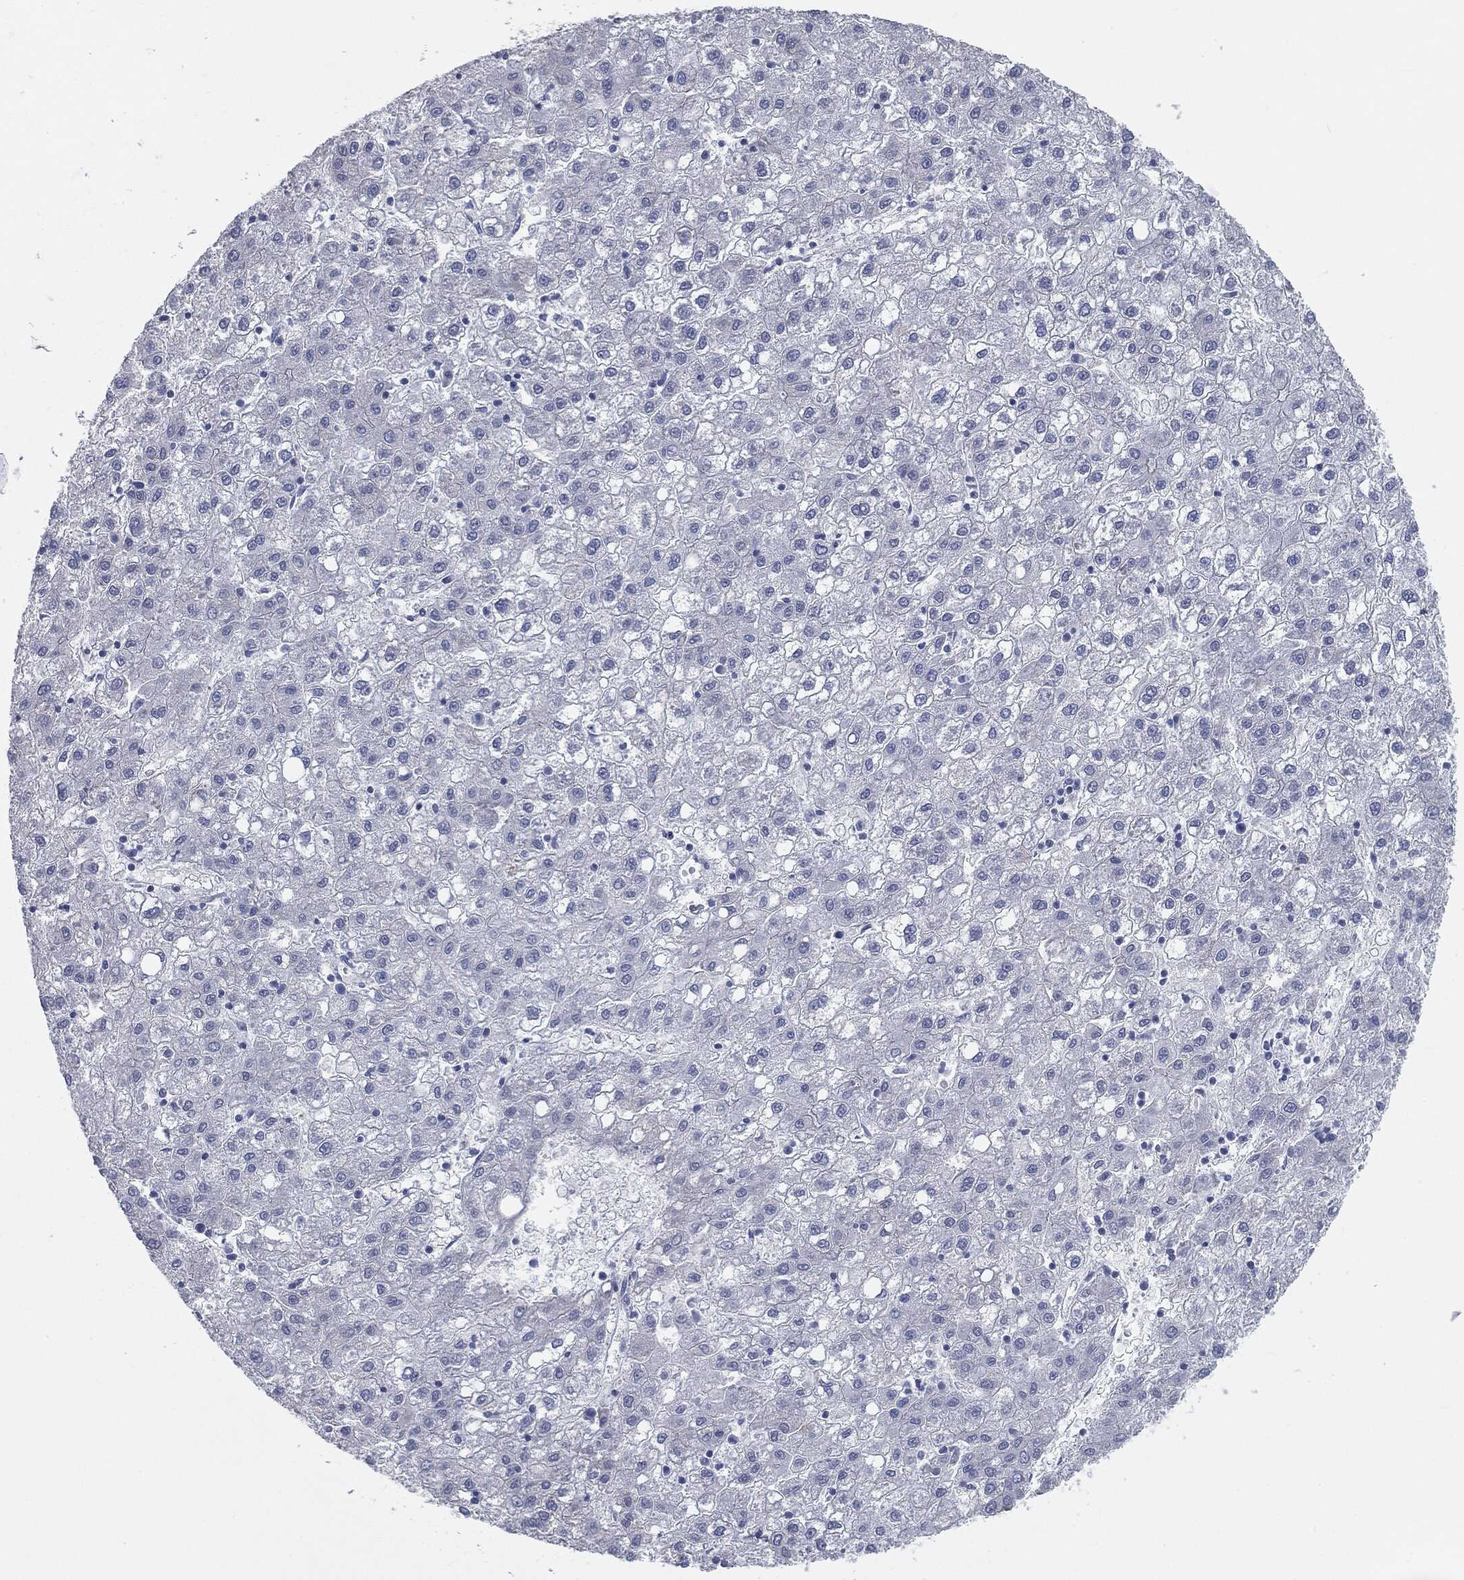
{"staining": {"intensity": "negative", "quantity": "none", "location": "none"}, "tissue": "liver cancer", "cell_type": "Tumor cells", "image_type": "cancer", "snomed": [{"axis": "morphology", "description": "Carcinoma, Hepatocellular, NOS"}, {"axis": "topography", "description": "Liver"}], "caption": "DAB immunohistochemical staining of human liver hepatocellular carcinoma displays no significant positivity in tumor cells. (Immunohistochemistry, brightfield microscopy, high magnification).", "gene": "CAV3", "patient": {"sex": "male", "age": 72}}